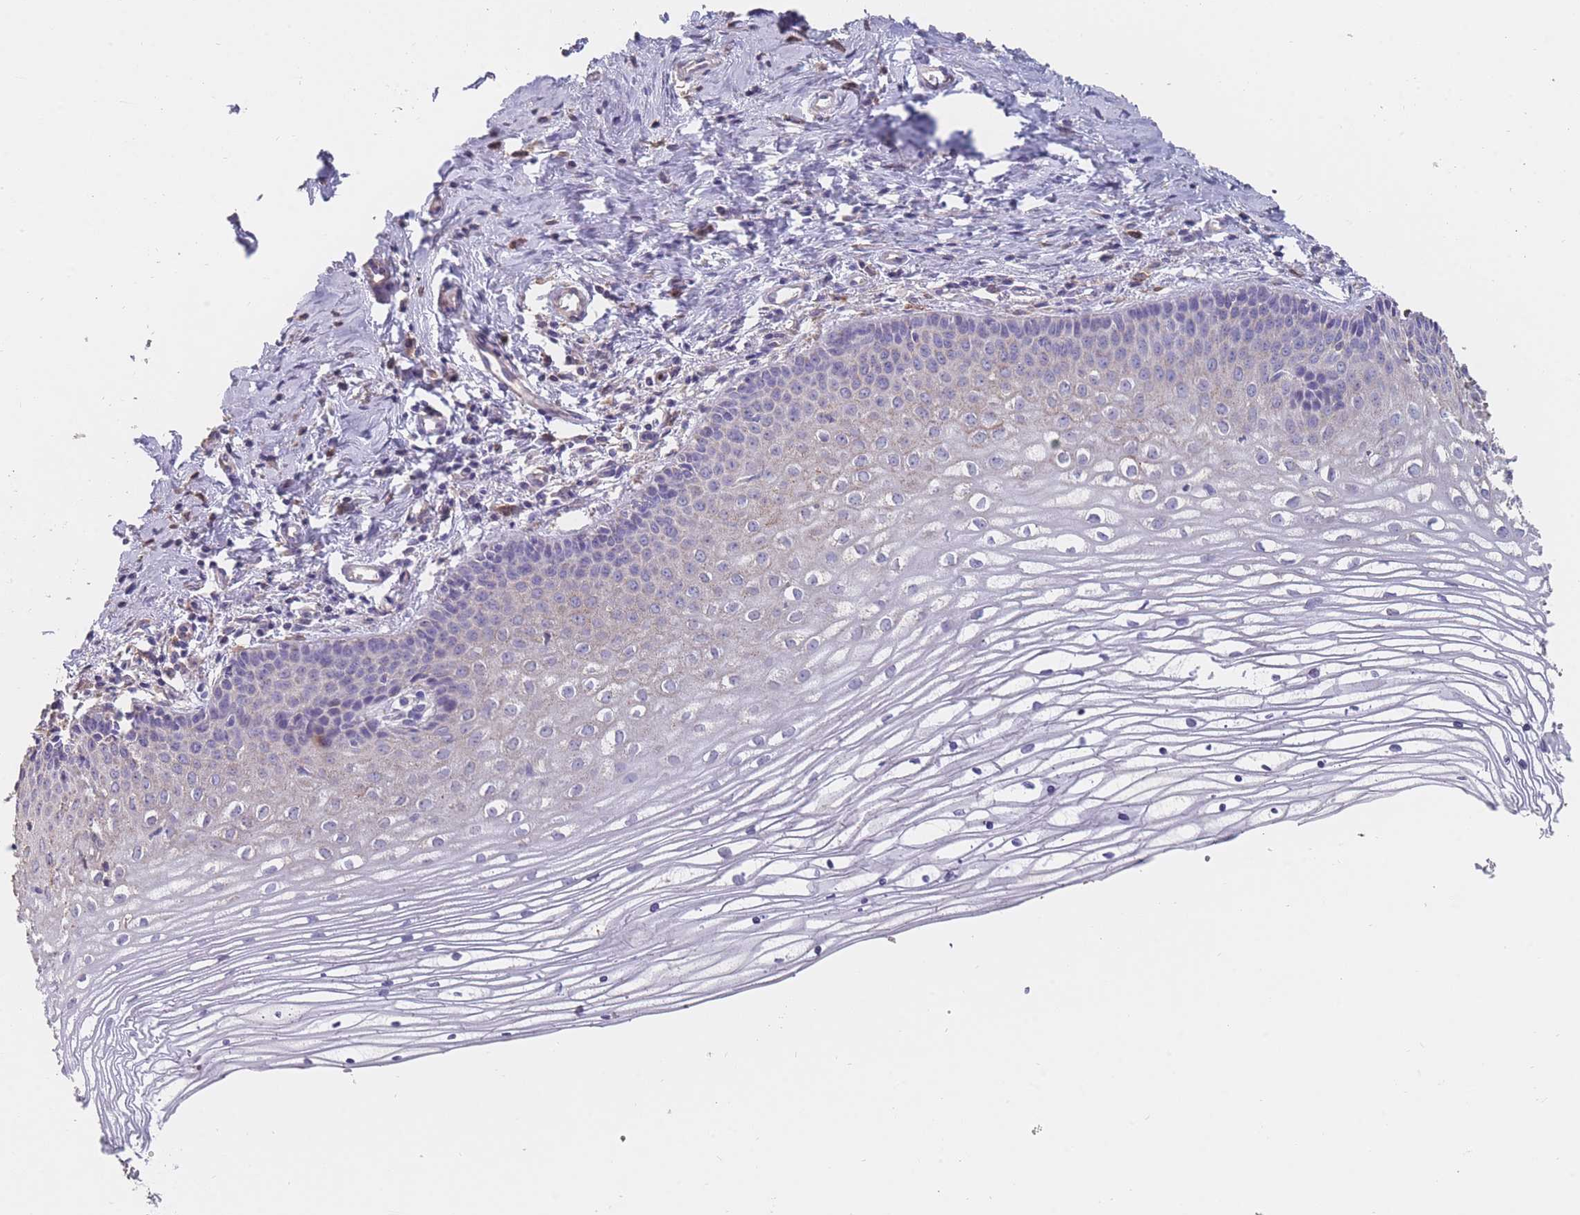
{"staining": {"intensity": "negative", "quantity": "none", "location": "none"}, "tissue": "cervix", "cell_type": "Glandular cells", "image_type": "normal", "snomed": [{"axis": "morphology", "description": "Normal tissue, NOS"}, {"axis": "topography", "description": "Cervix"}], "caption": "This photomicrograph is of unremarkable cervix stained with immunohistochemistry to label a protein in brown with the nuclei are counter-stained blue. There is no staining in glandular cells.", "gene": "CLEC12A", "patient": {"sex": "female", "age": 47}}